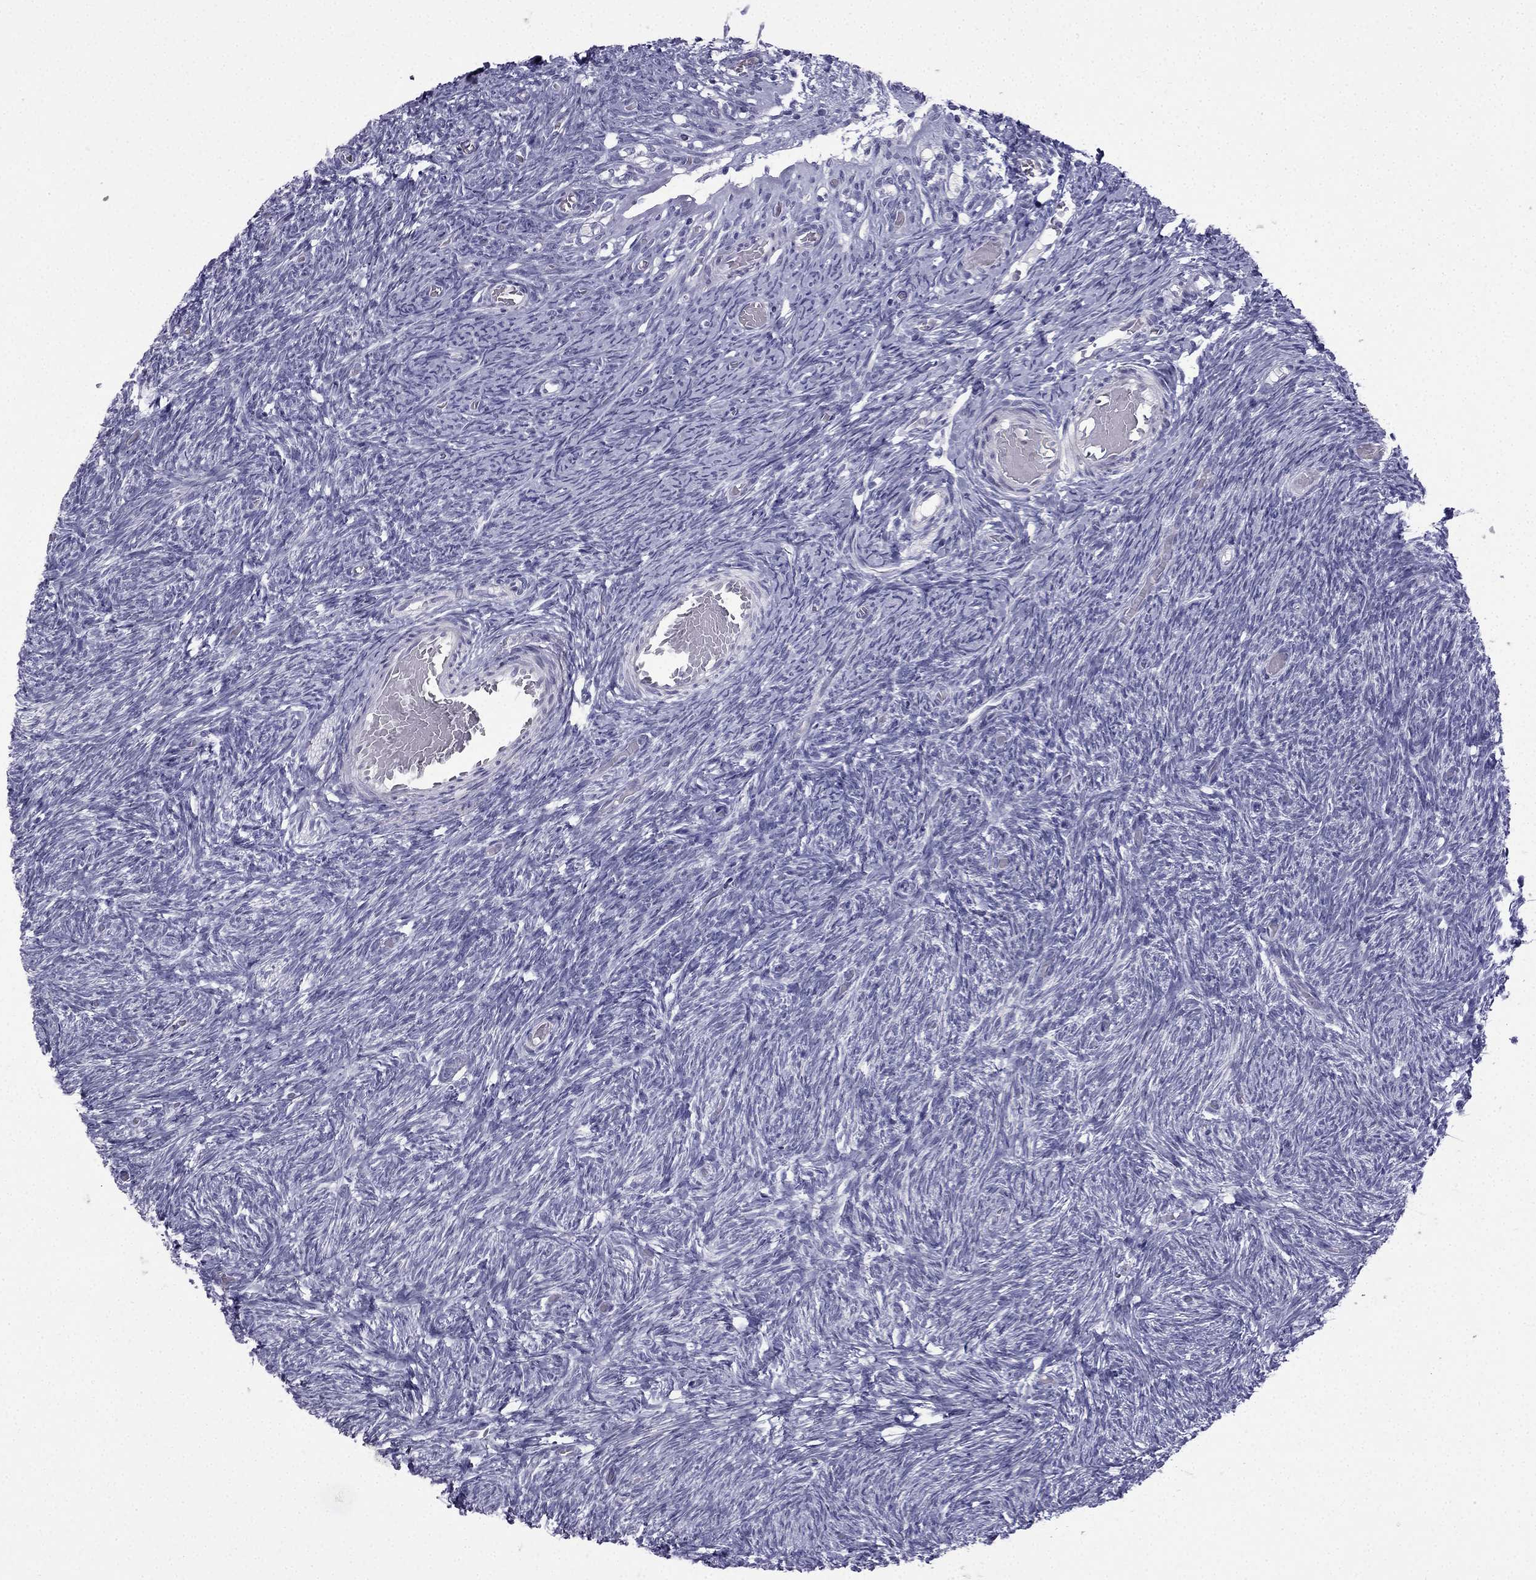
{"staining": {"intensity": "negative", "quantity": "none", "location": "none"}, "tissue": "ovary", "cell_type": "Follicle cells", "image_type": "normal", "snomed": [{"axis": "morphology", "description": "Normal tissue, NOS"}, {"axis": "topography", "description": "Ovary"}], "caption": "Immunohistochemistry (IHC) of normal human ovary demonstrates no staining in follicle cells. (Brightfield microscopy of DAB (3,3'-diaminobenzidine) immunohistochemistry (IHC) at high magnification).", "gene": "CFAP53", "patient": {"sex": "female", "age": 39}}